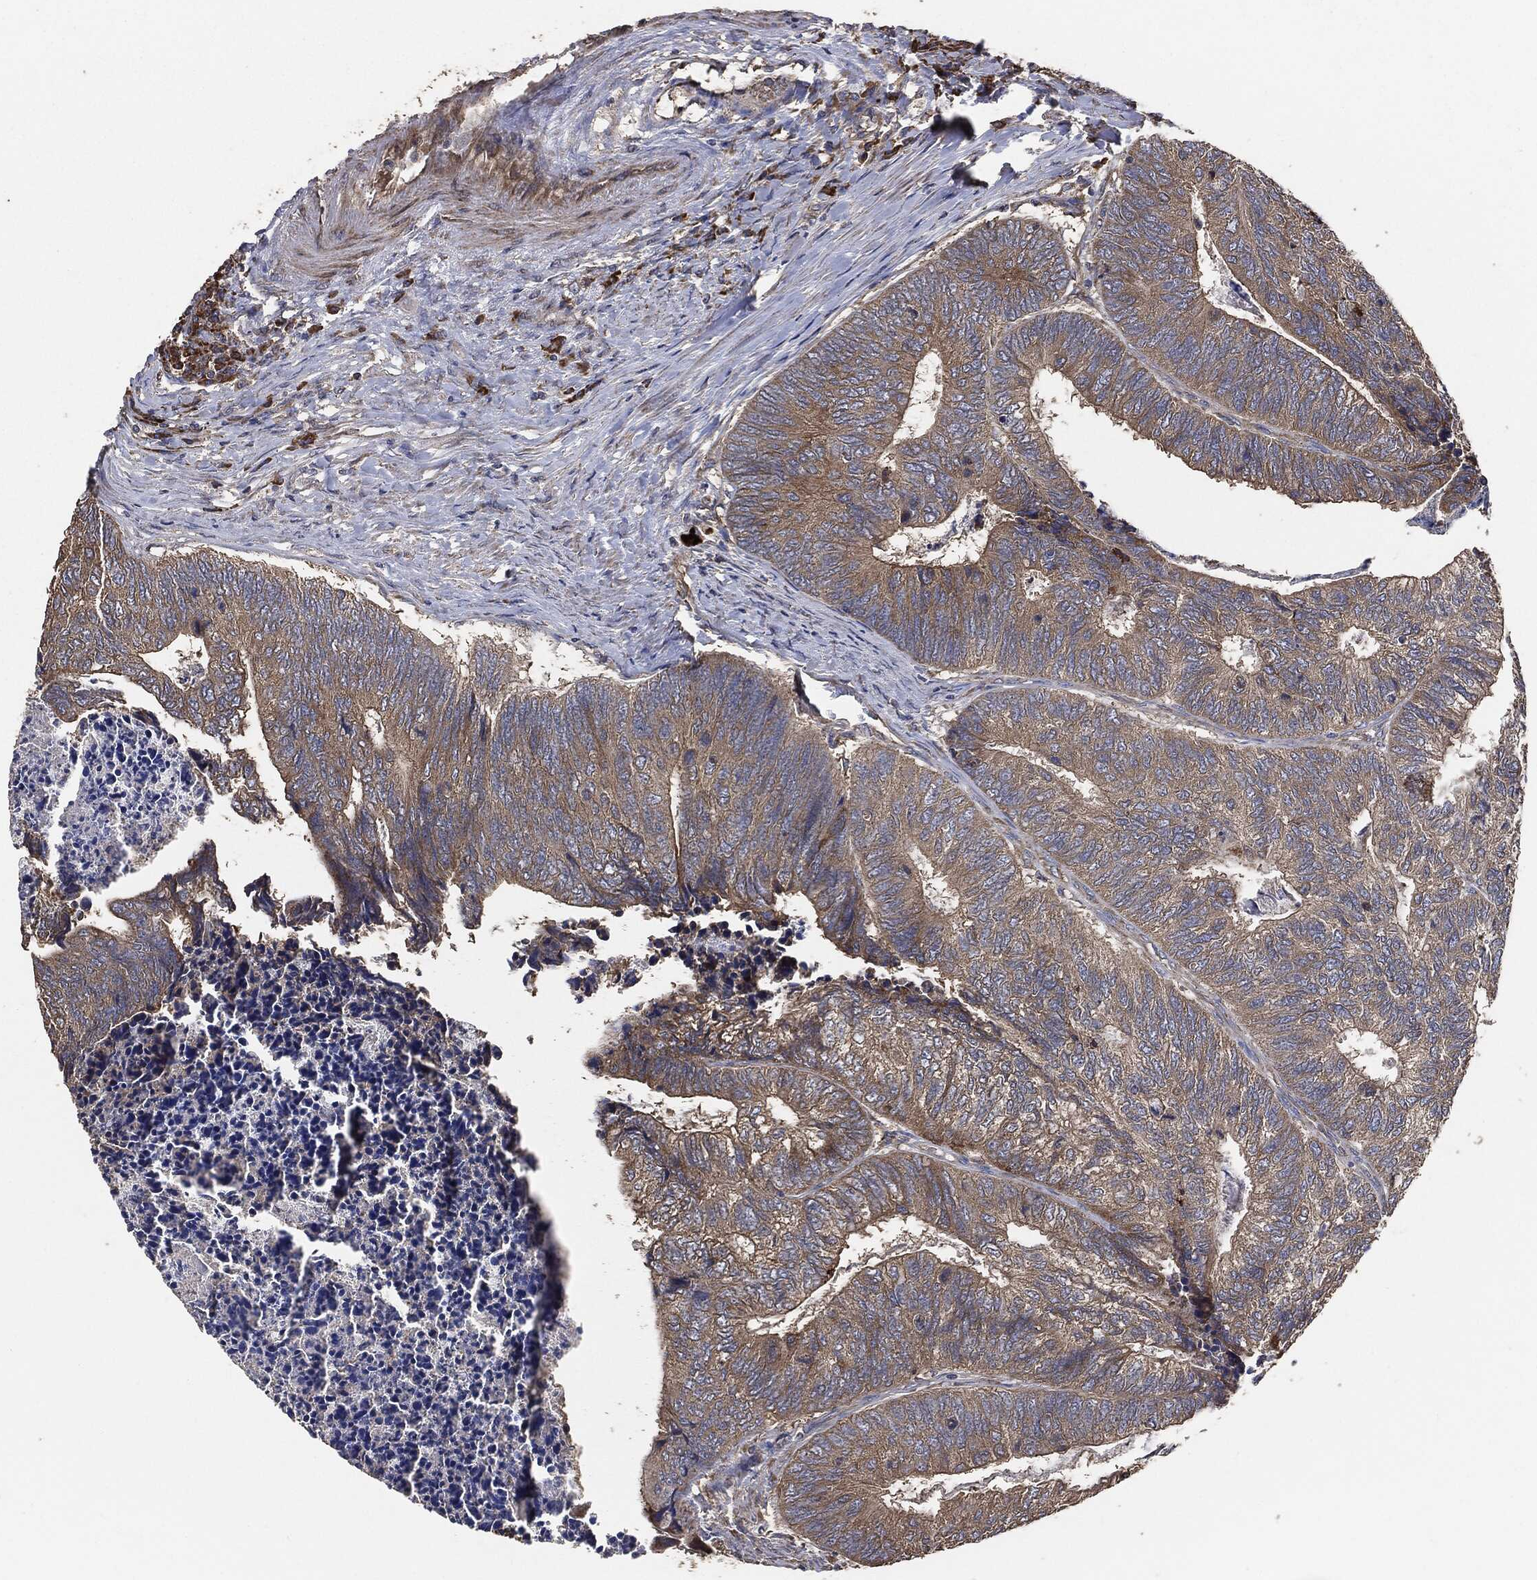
{"staining": {"intensity": "moderate", "quantity": "25%-75%", "location": "cytoplasmic/membranous"}, "tissue": "colorectal cancer", "cell_type": "Tumor cells", "image_type": "cancer", "snomed": [{"axis": "morphology", "description": "Adenocarcinoma, NOS"}, {"axis": "topography", "description": "Colon"}], "caption": "A high-resolution micrograph shows IHC staining of adenocarcinoma (colorectal), which shows moderate cytoplasmic/membranous expression in about 25%-75% of tumor cells. The protein is shown in brown color, while the nuclei are stained blue.", "gene": "STK3", "patient": {"sex": "female", "age": 67}}